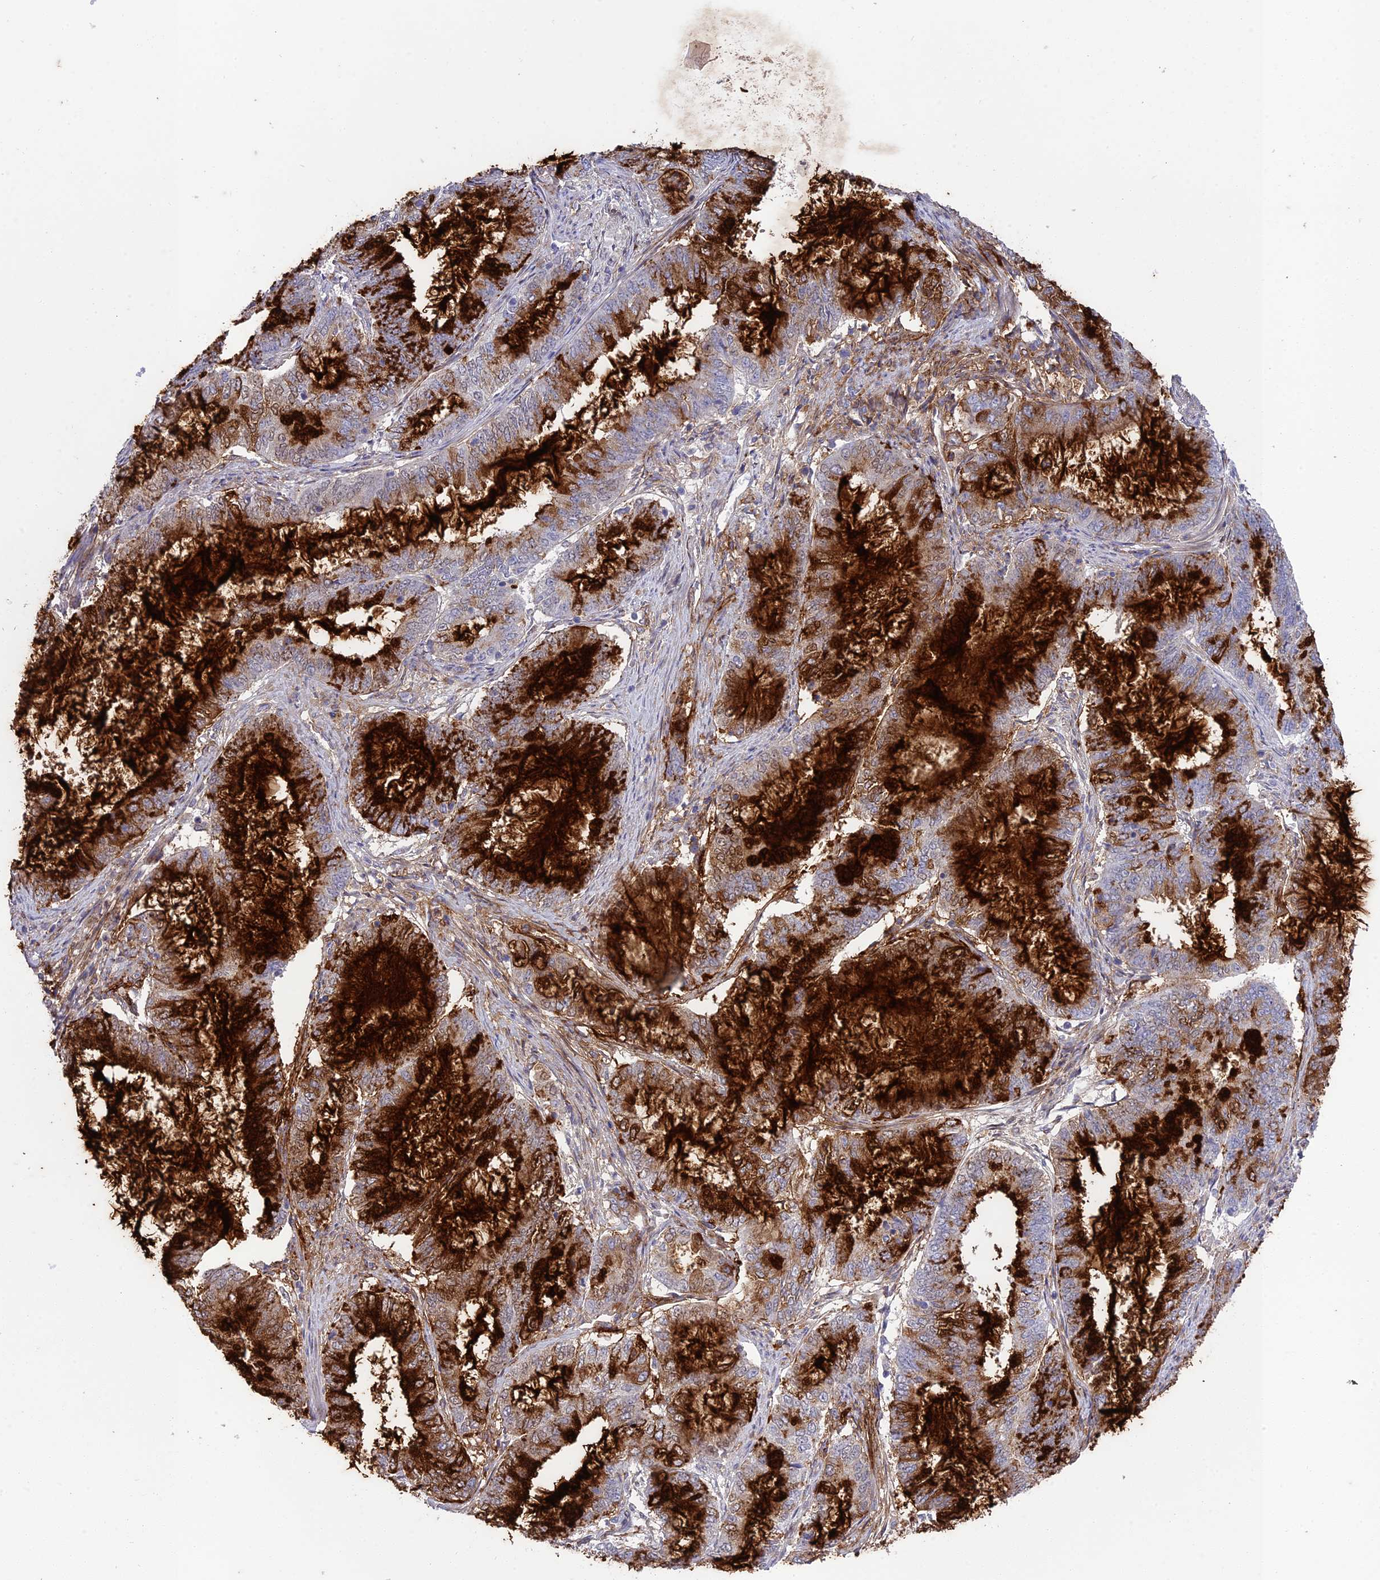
{"staining": {"intensity": "strong", "quantity": "25%-75%", "location": "cytoplasmic/membranous"}, "tissue": "endometrial cancer", "cell_type": "Tumor cells", "image_type": "cancer", "snomed": [{"axis": "morphology", "description": "Adenocarcinoma, NOS"}, {"axis": "topography", "description": "Endometrium"}], "caption": "Strong cytoplasmic/membranous protein staining is appreciated in about 25%-75% of tumor cells in endometrial adenocarcinoma.", "gene": "TNS1", "patient": {"sex": "female", "age": 51}}